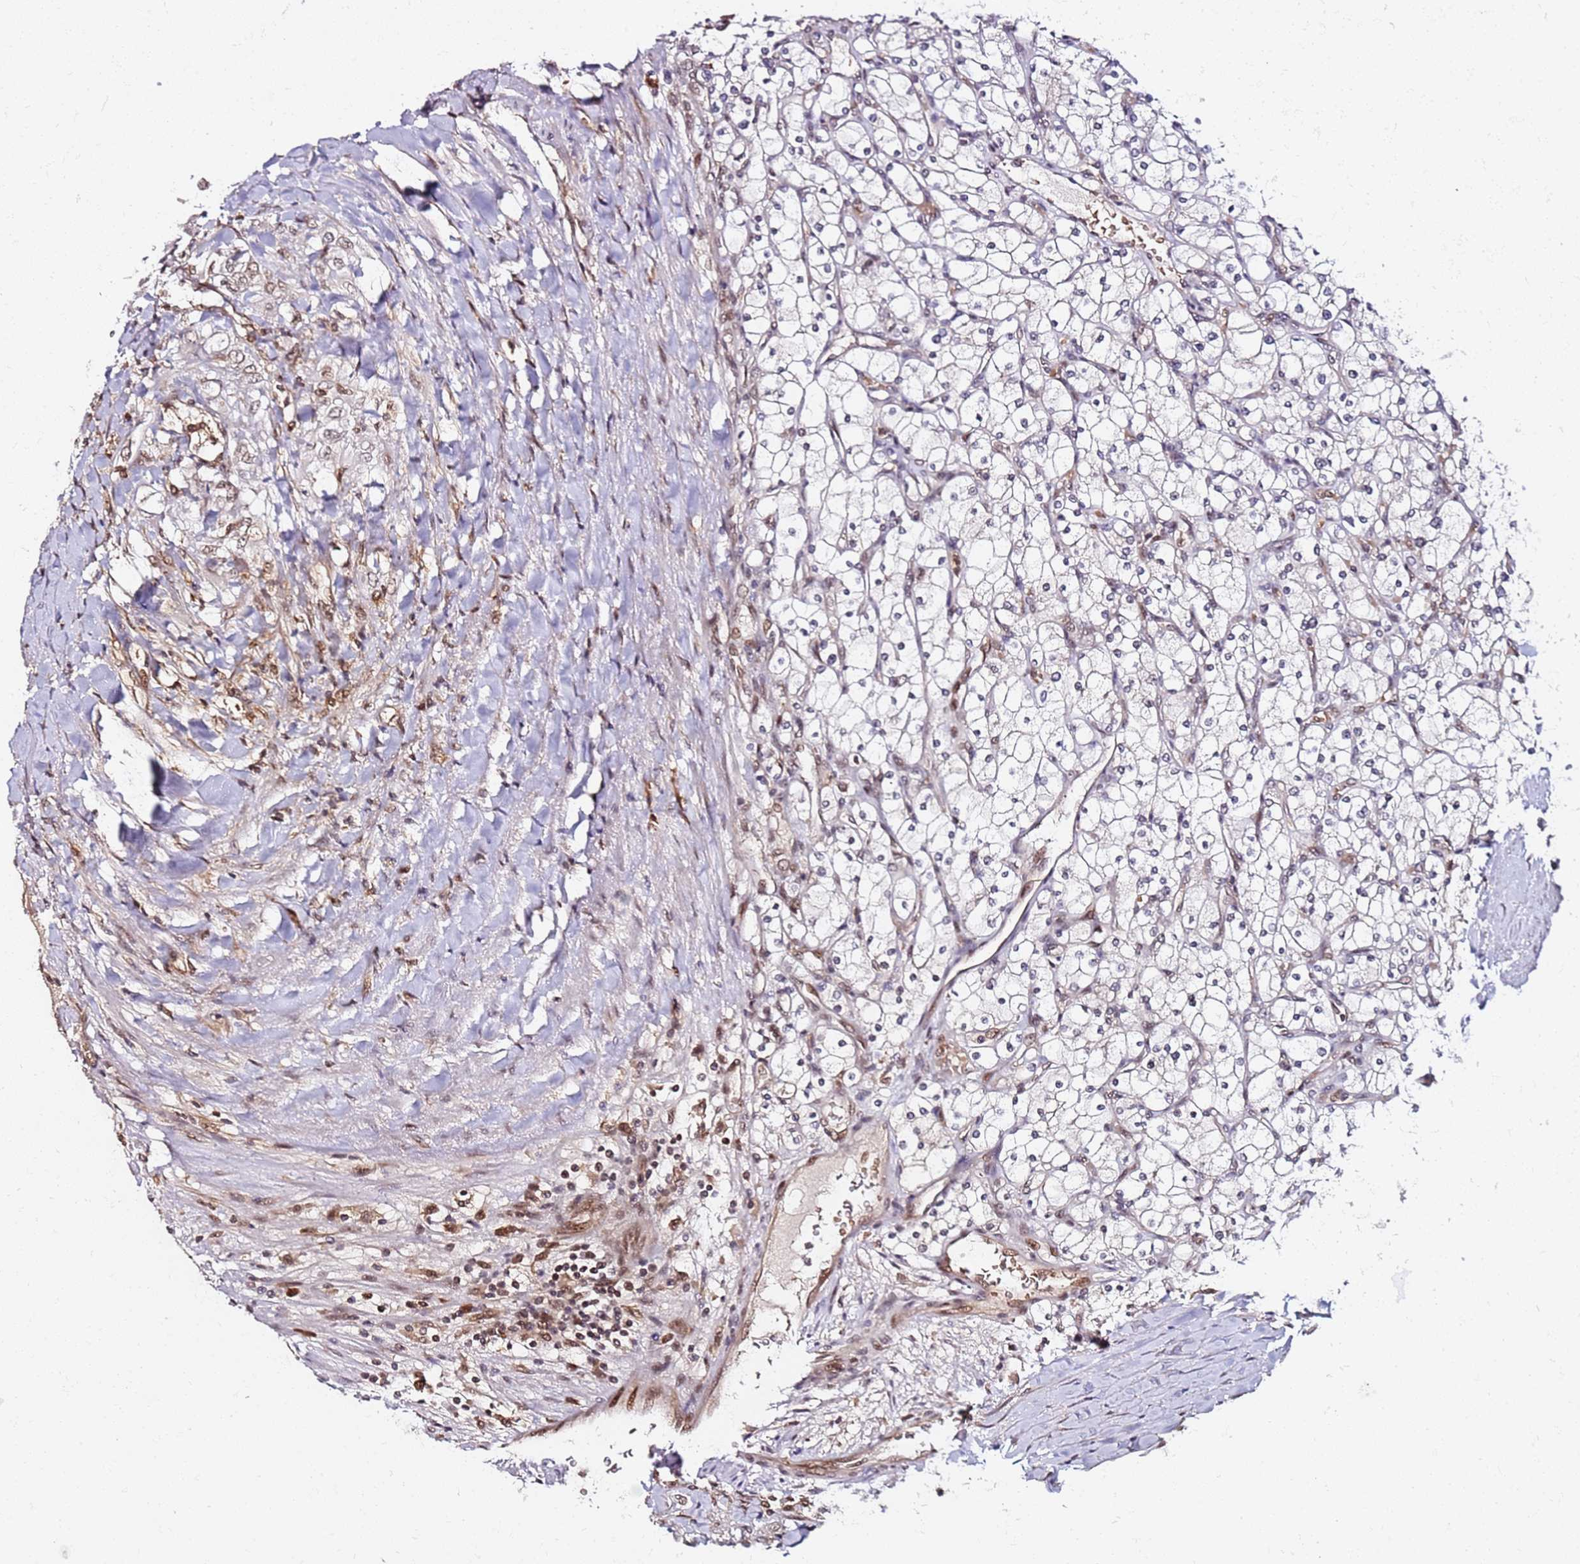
{"staining": {"intensity": "negative", "quantity": "none", "location": "none"}, "tissue": "renal cancer", "cell_type": "Tumor cells", "image_type": "cancer", "snomed": [{"axis": "morphology", "description": "Adenocarcinoma, NOS"}, {"axis": "topography", "description": "Kidney"}], "caption": "Tumor cells are negative for protein expression in human renal cancer (adenocarcinoma).", "gene": "RGS18", "patient": {"sex": "male", "age": 80}}